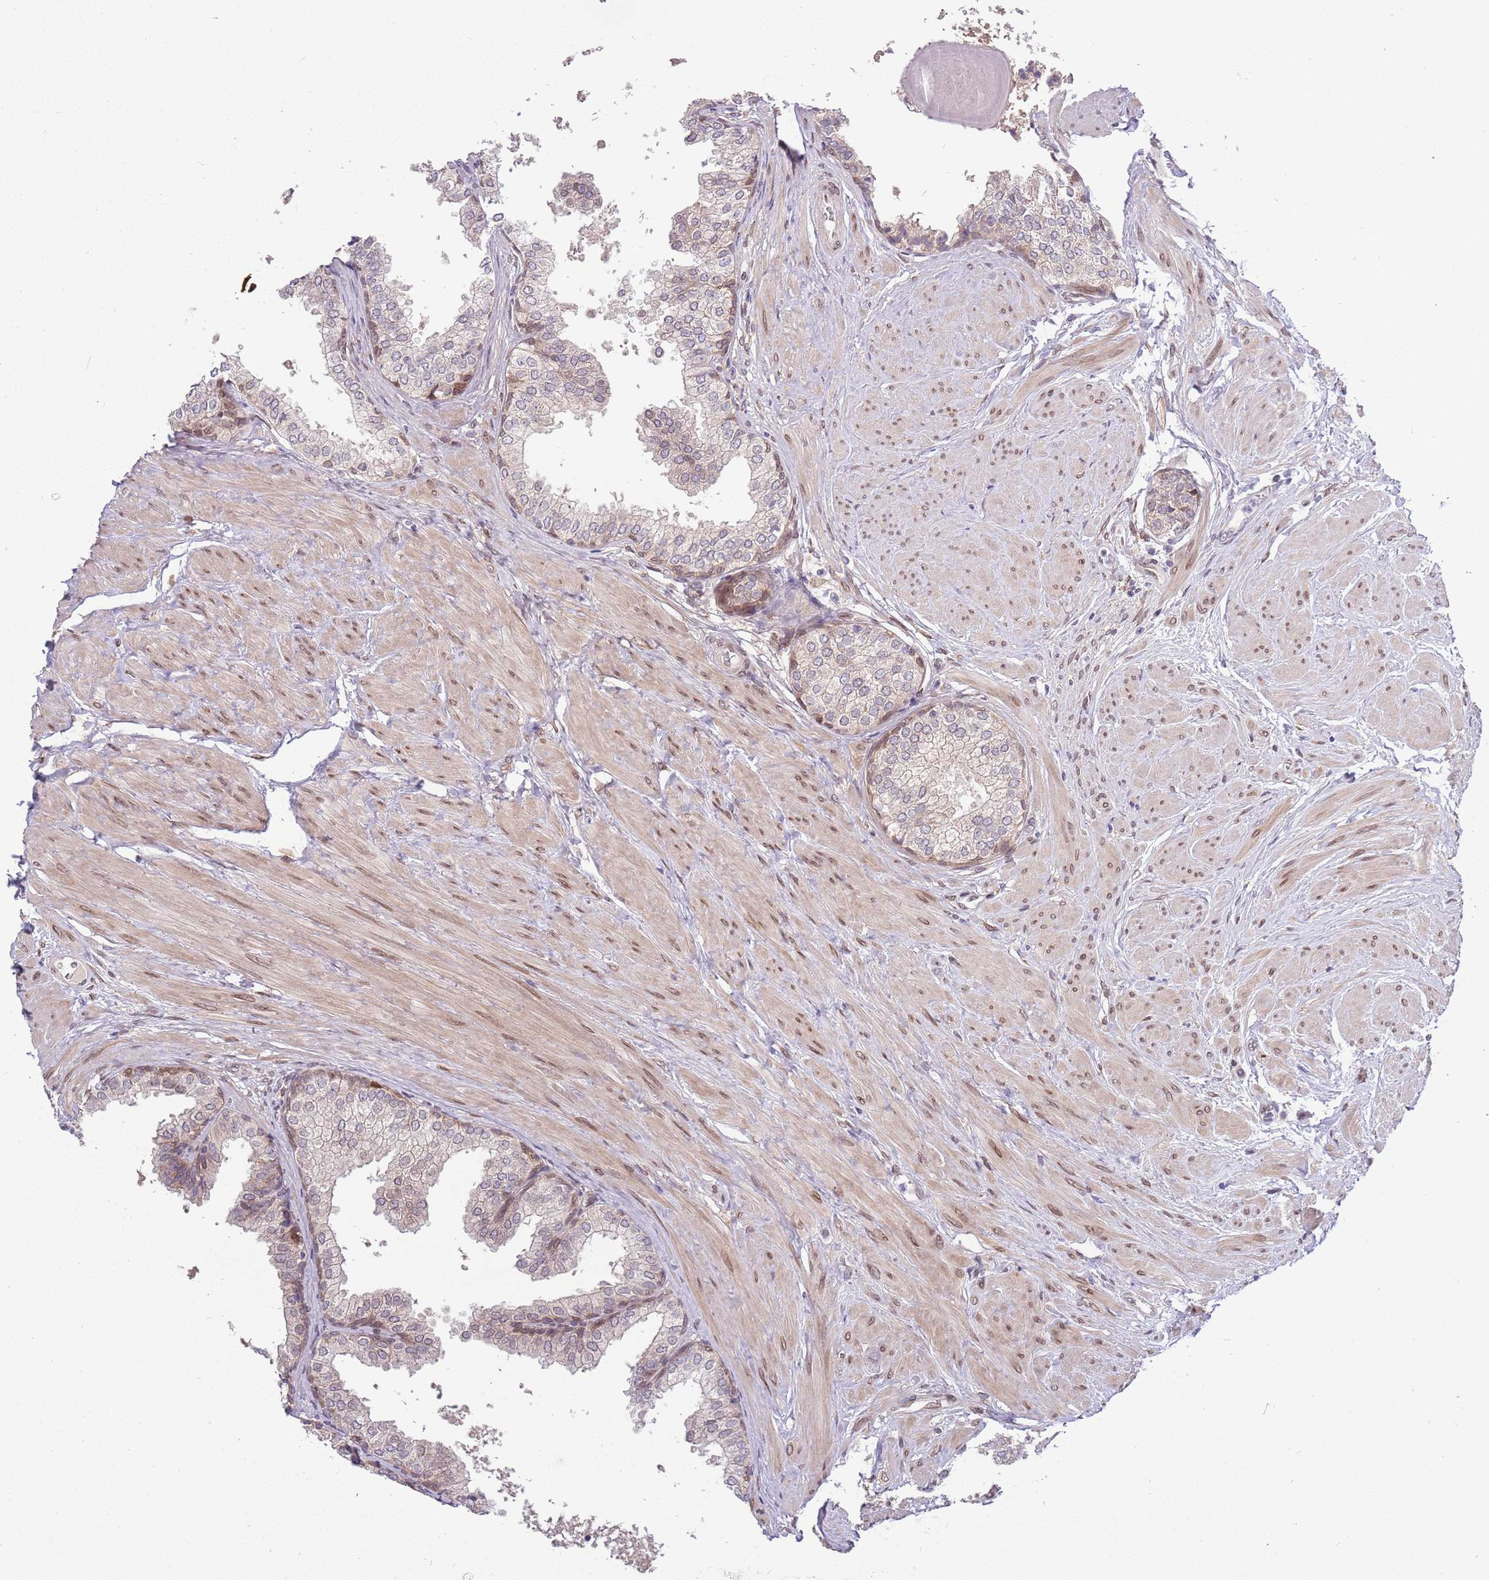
{"staining": {"intensity": "moderate", "quantity": "<25%", "location": "cytoplasmic/membranous"}, "tissue": "prostate", "cell_type": "Glandular cells", "image_type": "normal", "snomed": [{"axis": "morphology", "description": "Normal tissue, NOS"}, {"axis": "topography", "description": "Prostate"}], "caption": "Protein expression analysis of normal prostate displays moderate cytoplasmic/membranous expression in approximately <25% of glandular cells. The staining was performed using DAB to visualize the protein expression in brown, while the nuclei were stained in blue with hematoxylin (Magnification: 20x).", "gene": "ZNF665", "patient": {"sex": "male", "age": 48}}